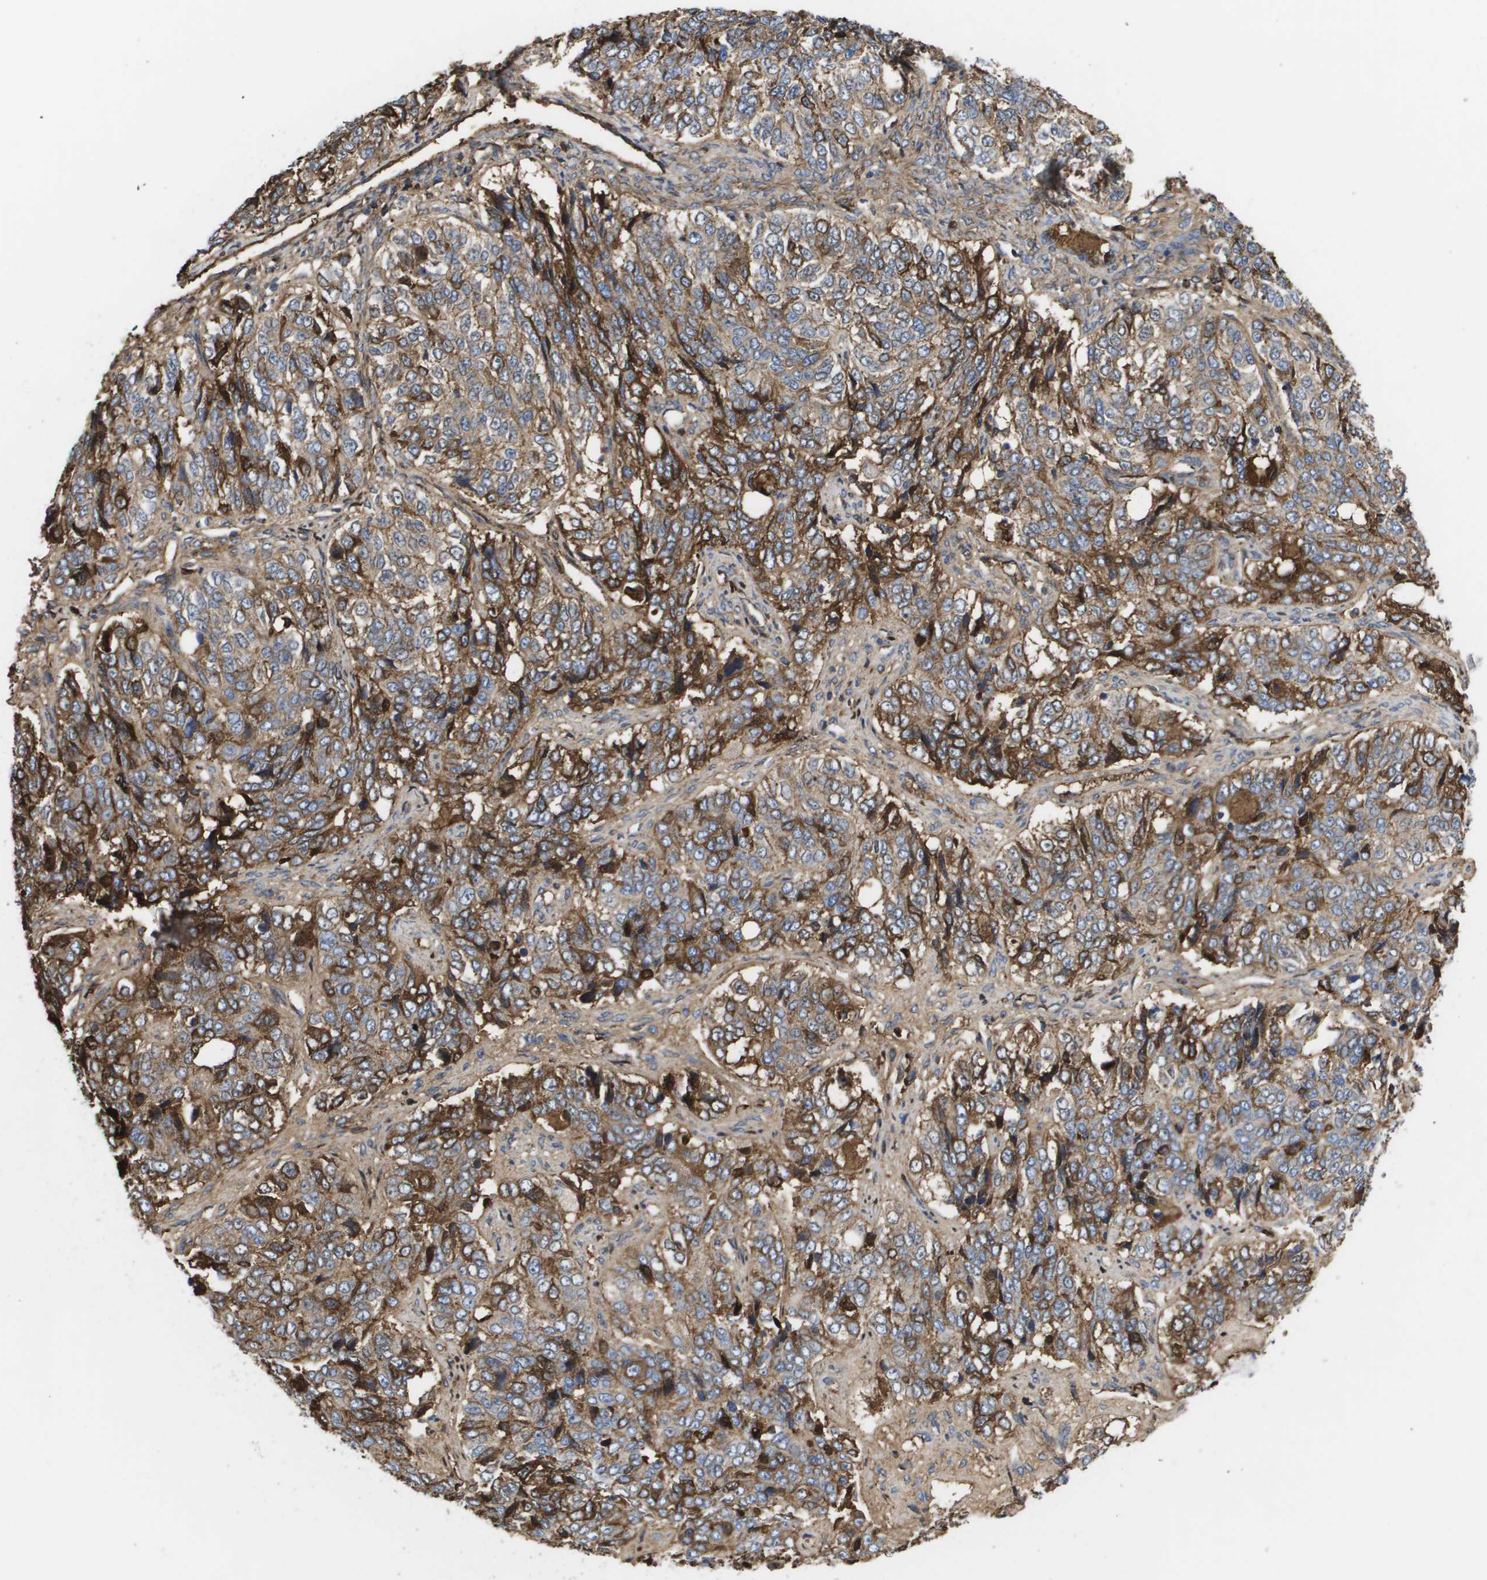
{"staining": {"intensity": "strong", "quantity": ">75%", "location": "cytoplasmic/membranous"}, "tissue": "ovarian cancer", "cell_type": "Tumor cells", "image_type": "cancer", "snomed": [{"axis": "morphology", "description": "Carcinoma, endometroid"}, {"axis": "topography", "description": "Ovary"}], "caption": "The immunohistochemical stain highlights strong cytoplasmic/membranous expression in tumor cells of ovarian endometroid carcinoma tissue. (Stains: DAB in brown, nuclei in blue, Microscopy: brightfield microscopy at high magnification).", "gene": "SERPINC1", "patient": {"sex": "female", "age": 51}}